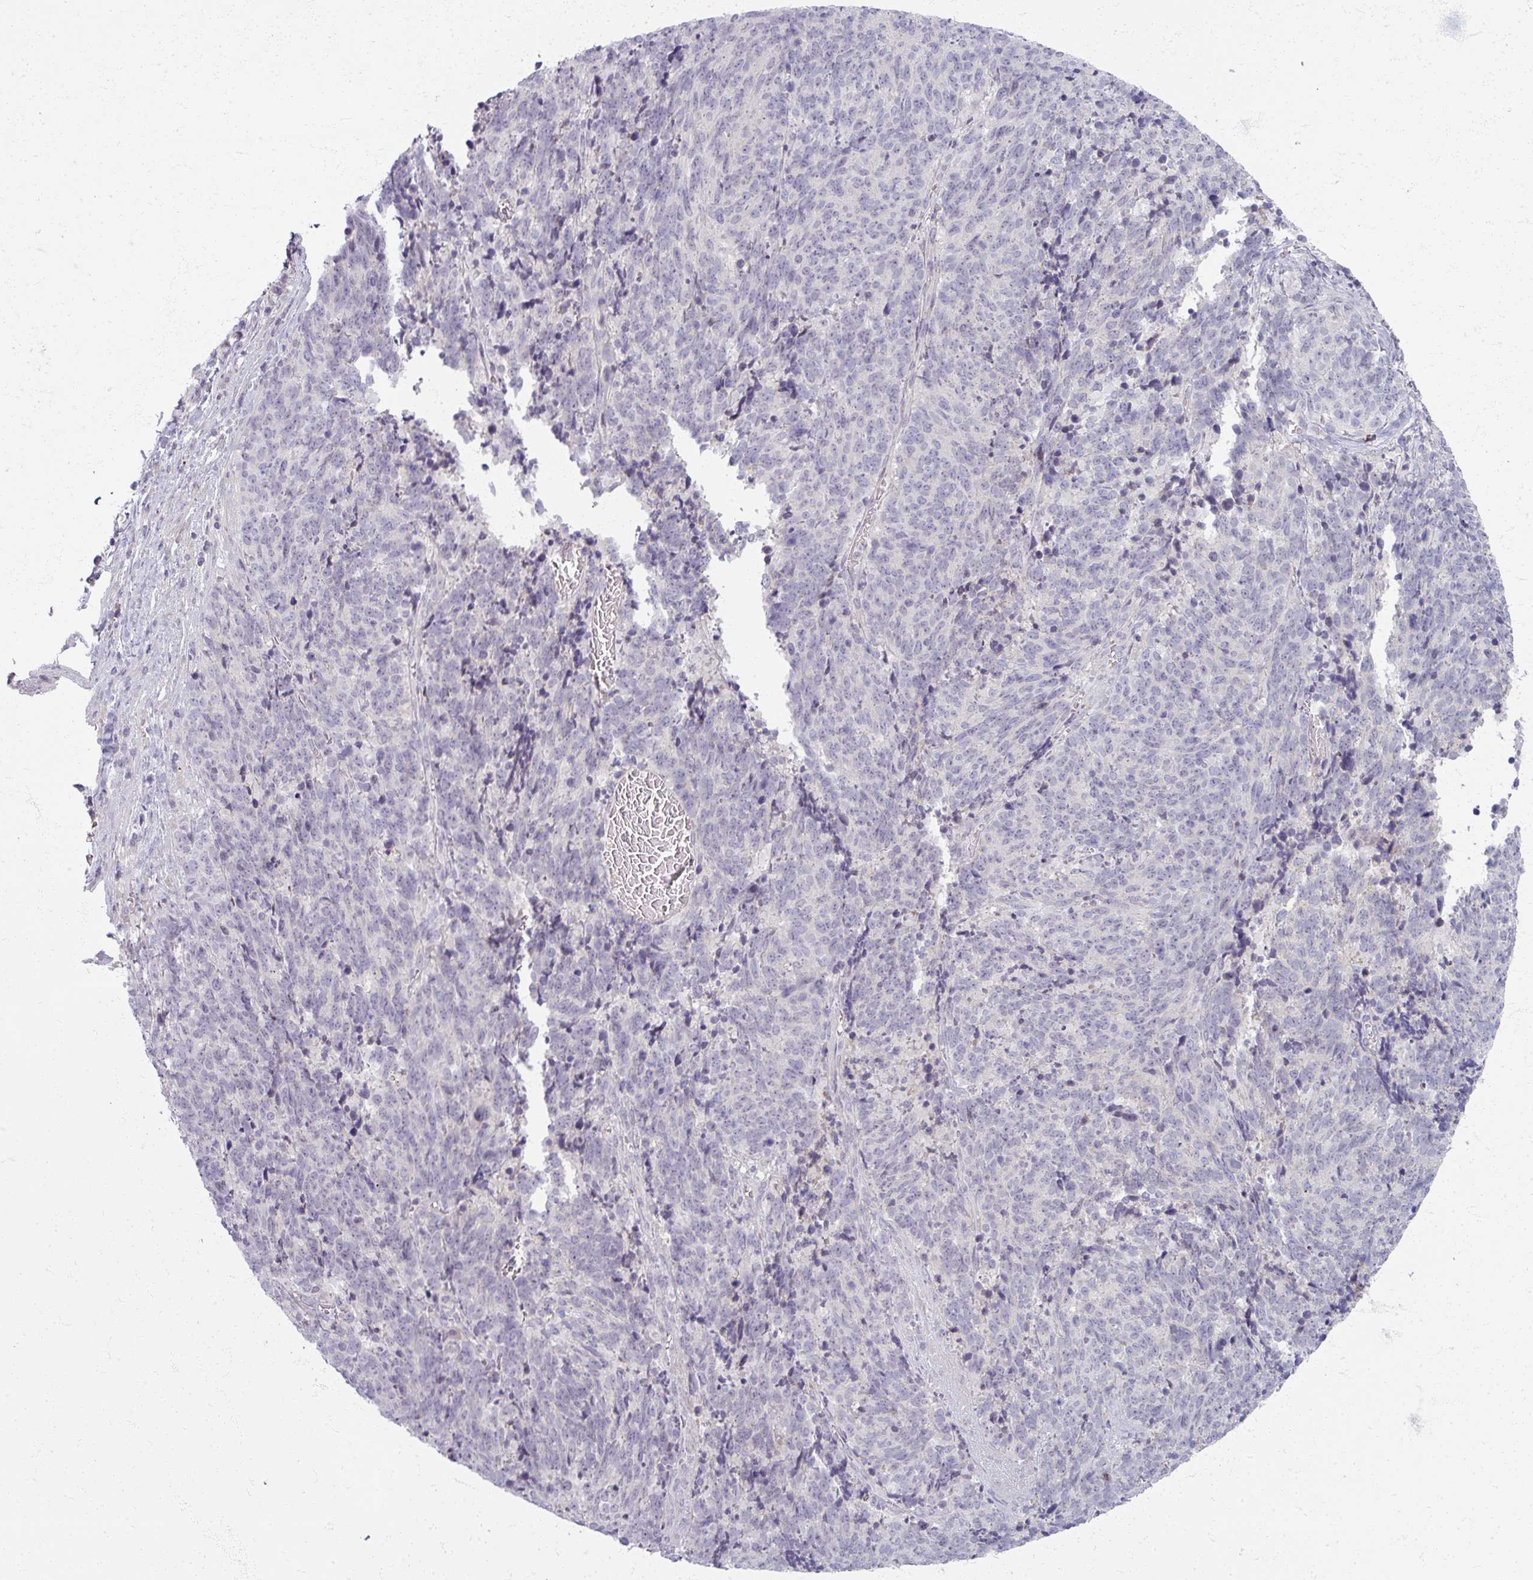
{"staining": {"intensity": "negative", "quantity": "none", "location": "none"}, "tissue": "cervical cancer", "cell_type": "Tumor cells", "image_type": "cancer", "snomed": [{"axis": "morphology", "description": "Squamous cell carcinoma, NOS"}, {"axis": "topography", "description": "Cervix"}], "caption": "Photomicrograph shows no protein positivity in tumor cells of cervical cancer tissue. The staining is performed using DAB brown chromogen with nuclei counter-stained in using hematoxylin.", "gene": "TTLL7", "patient": {"sex": "female", "age": 29}}